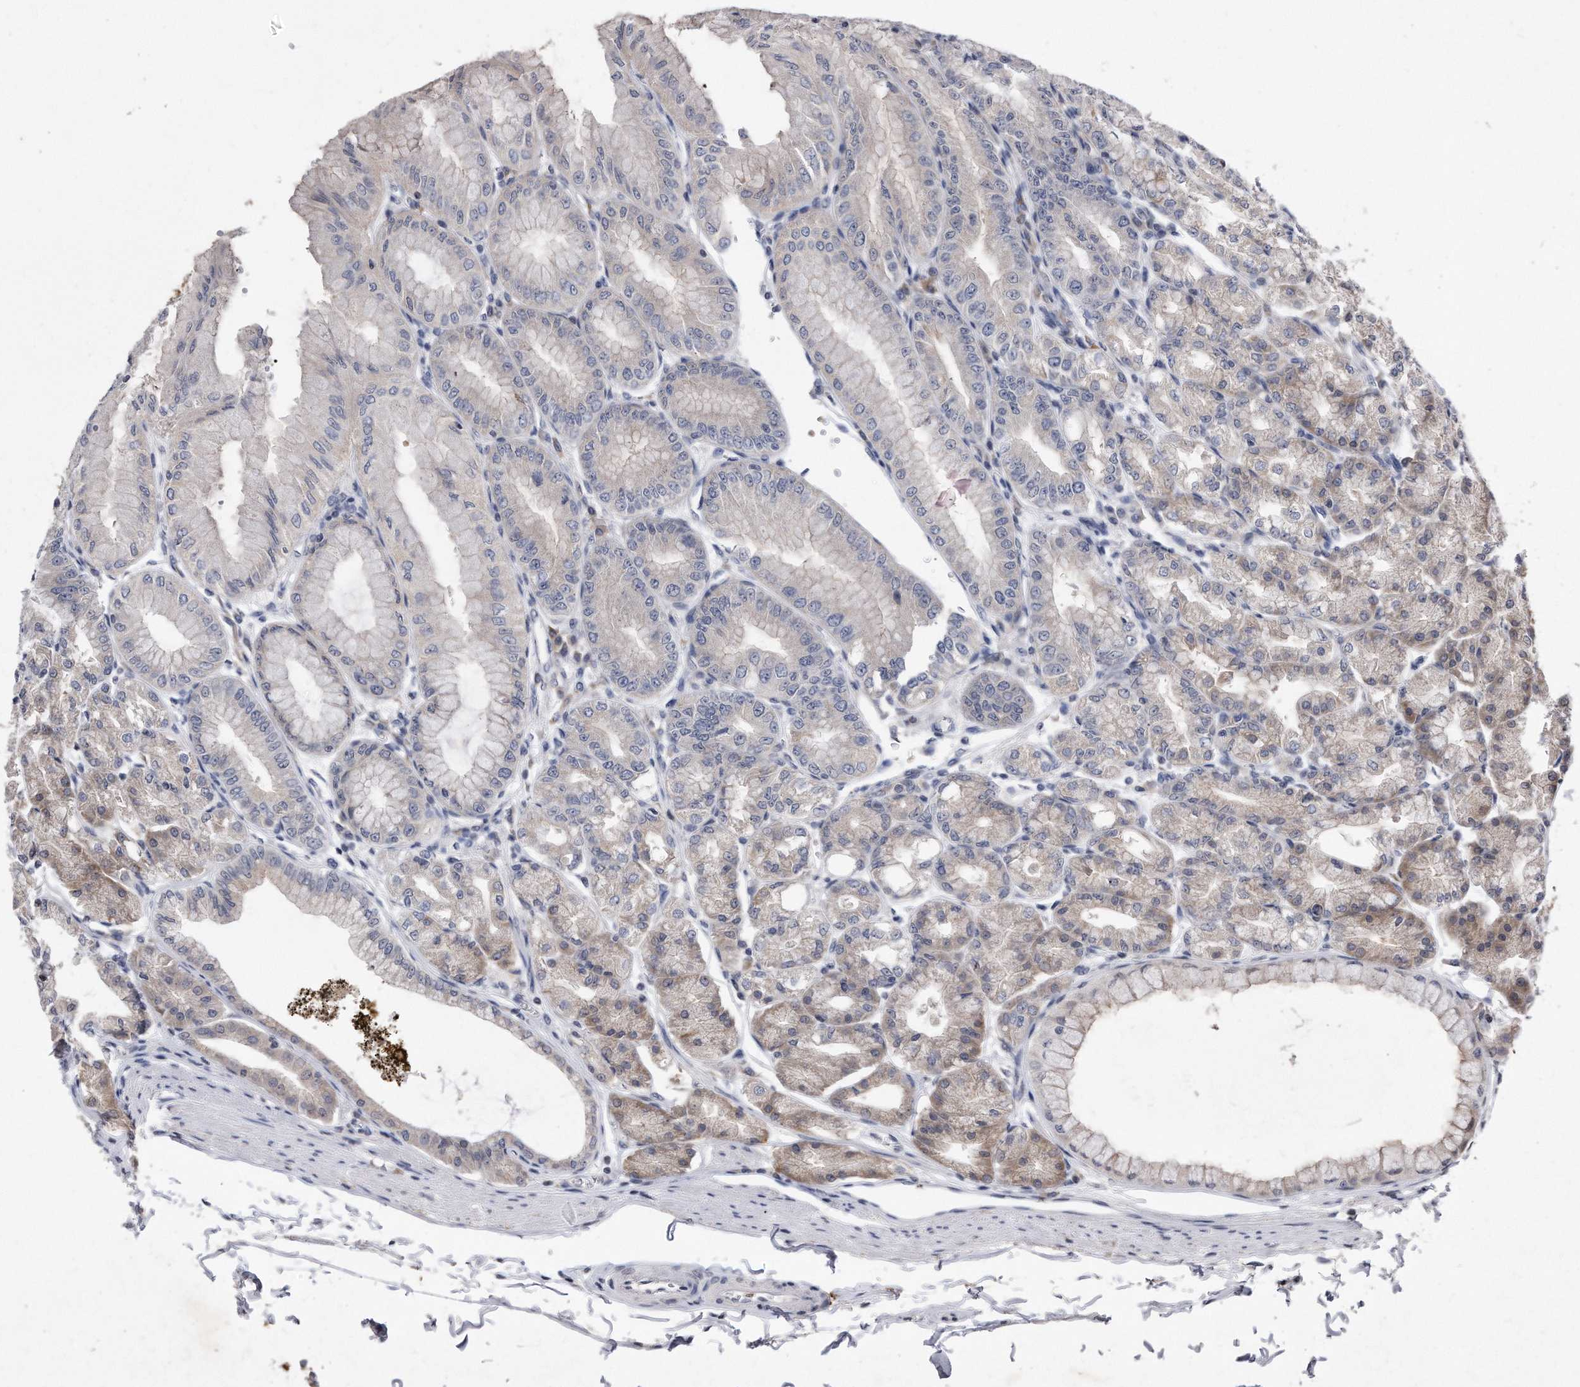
{"staining": {"intensity": "weak", "quantity": "25%-75%", "location": "cytoplasmic/membranous"}, "tissue": "stomach", "cell_type": "Glandular cells", "image_type": "normal", "snomed": [{"axis": "morphology", "description": "Normal tissue, NOS"}, {"axis": "topography", "description": "Stomach, lower"}], "caption": "Glandular cells display low levels of weak cytoplasmic/membranous expression in approximately 25%-75% of cells in benign human stomach. The staining was performed using DAB (3,3'-diaminobenzidine) to visualize the protein expression in brown, while the nuclei were stained in blue with hematoxylin (Magnification: 20x).", "gene": "DAB1", "patient": {"sex": "male", "age": 71}}